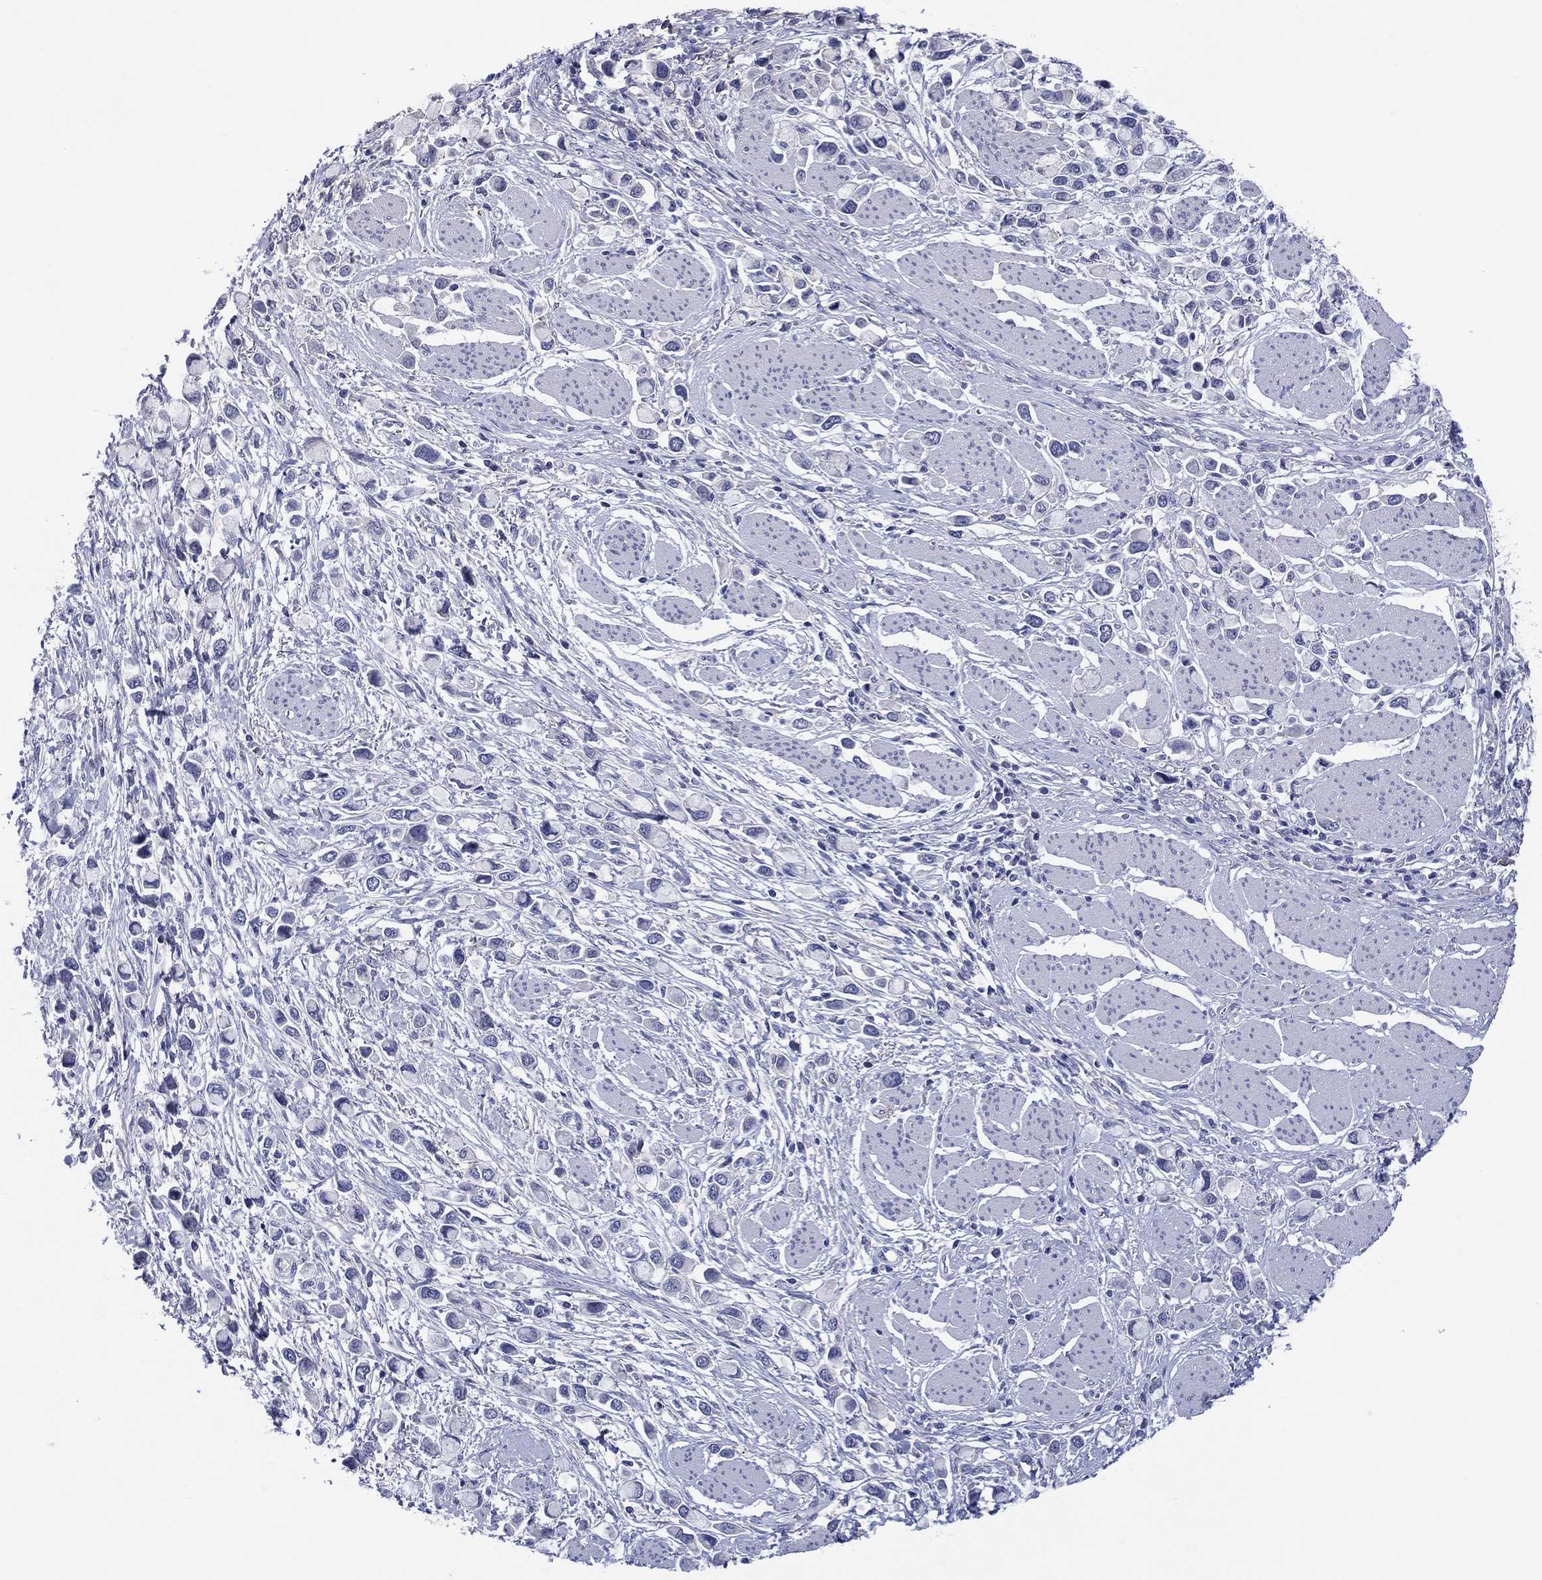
{"staining": {"intensity": "negative", "quantity": "none", "location": "none"}, "tissue": "stomach cancer", "cell_type": "Tumor cells", "image_type": "cancer", "snomed": [{"axis": "morphology", "description": "Adenocarcinoma, NOS"}, {"axis": "topography", "description": "Stomach"}], "caption": "Immunohistochemistry of stomach cancer exhibits no staining in tumor cells.", "gene": "HDC", "patient": {"sex": "female", "age": 81}}